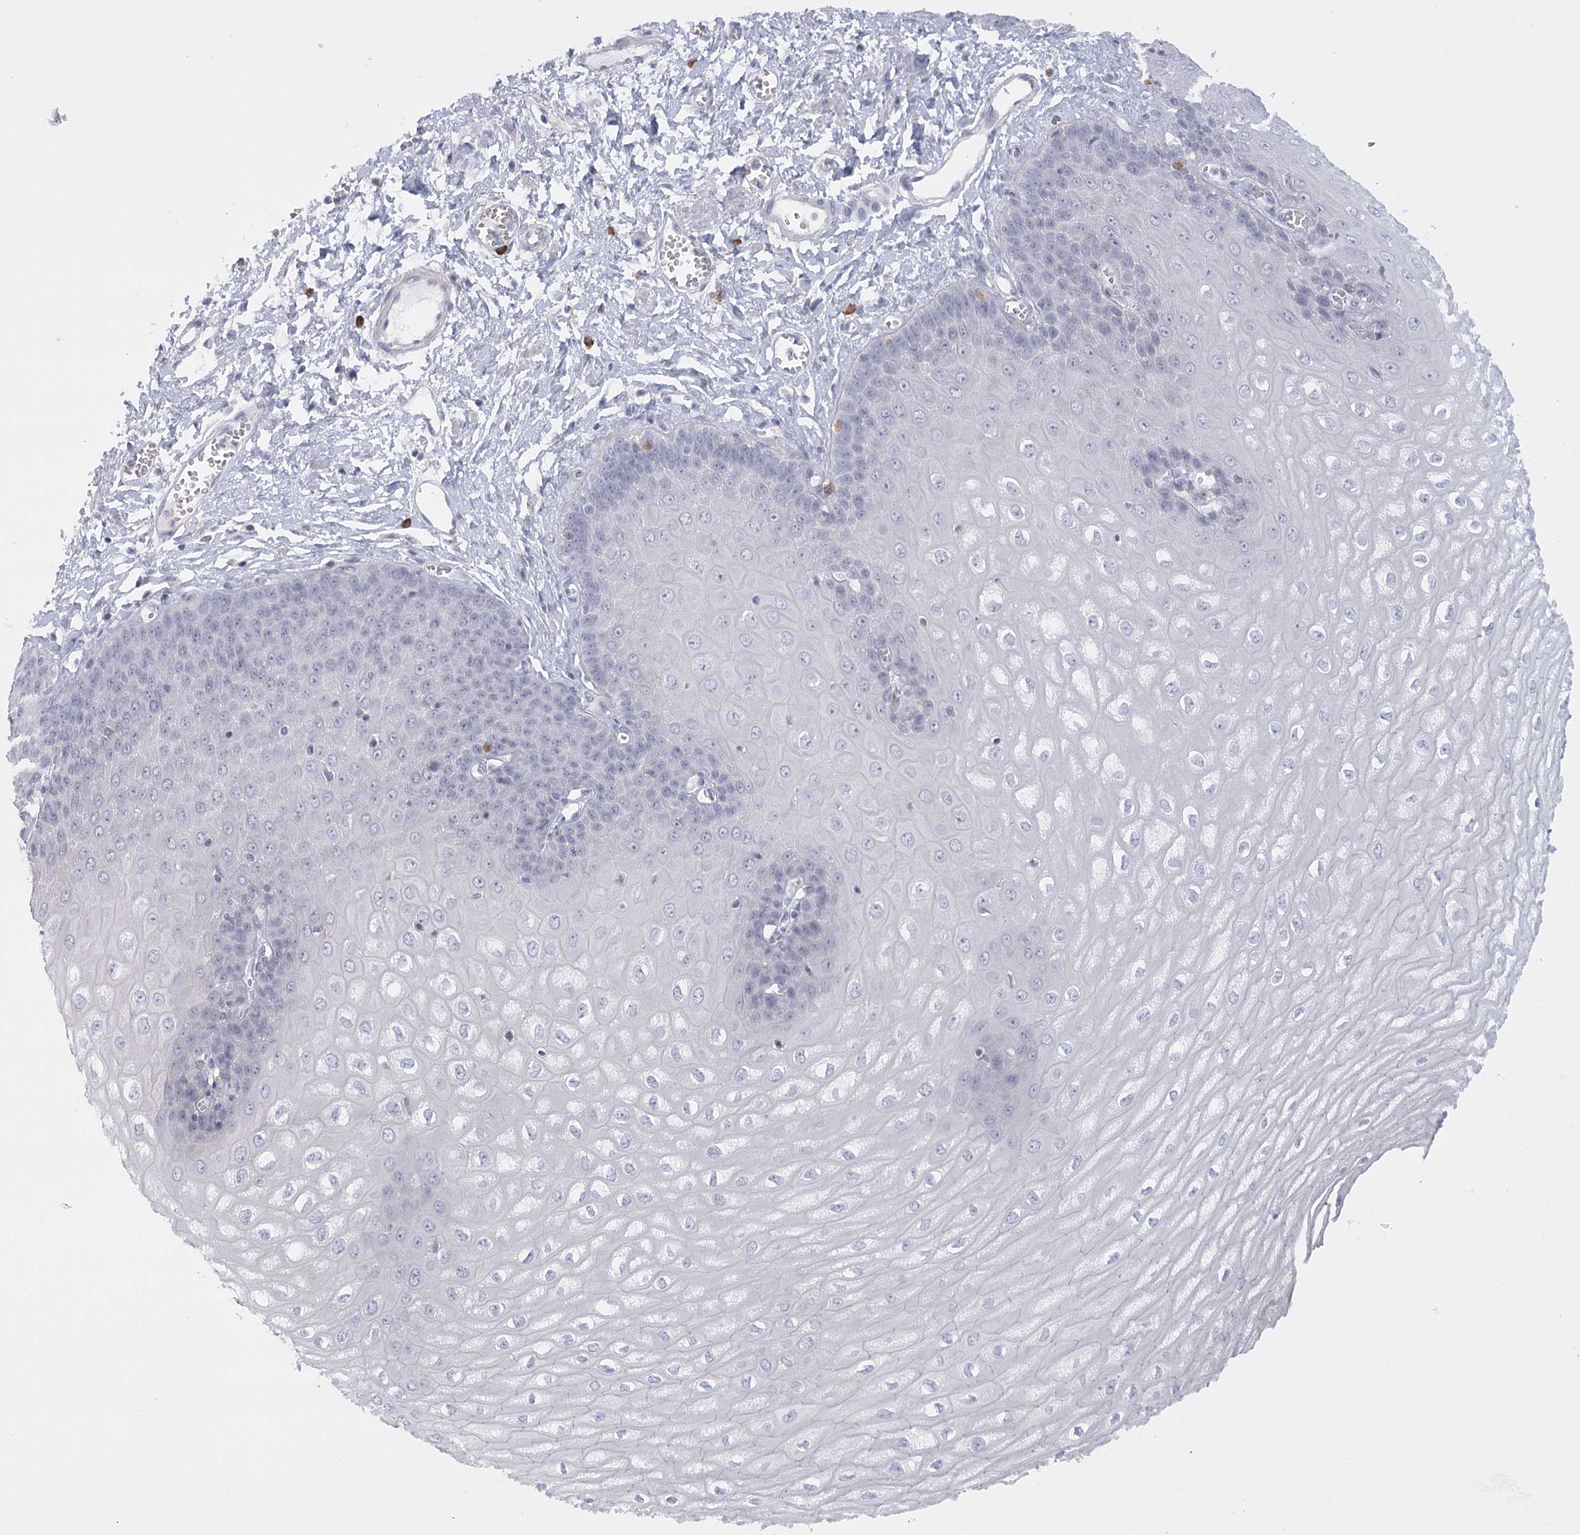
{"staining": {"intensity": "negative", "quantity": "none", "location": "none"}, "tissue": "esophagus", "cell_type": "Squamous epithelial cells", "image_type": "normal", "snomed": [{"axis": "morphology", "description": "Normal tissue, NOS"}, {"axis": "topography", "description": "Esophagus"}], "caption": "Immunohistochemistry micrograph of unremarkable esophagus: esophagus stained with DAB (3,3'-diaminobenzidine) demonstrates no significant protein positivity in squamous epithelial cells.", "gene": "FAM76B", "patient": {"sex": "male", "age": 60}}